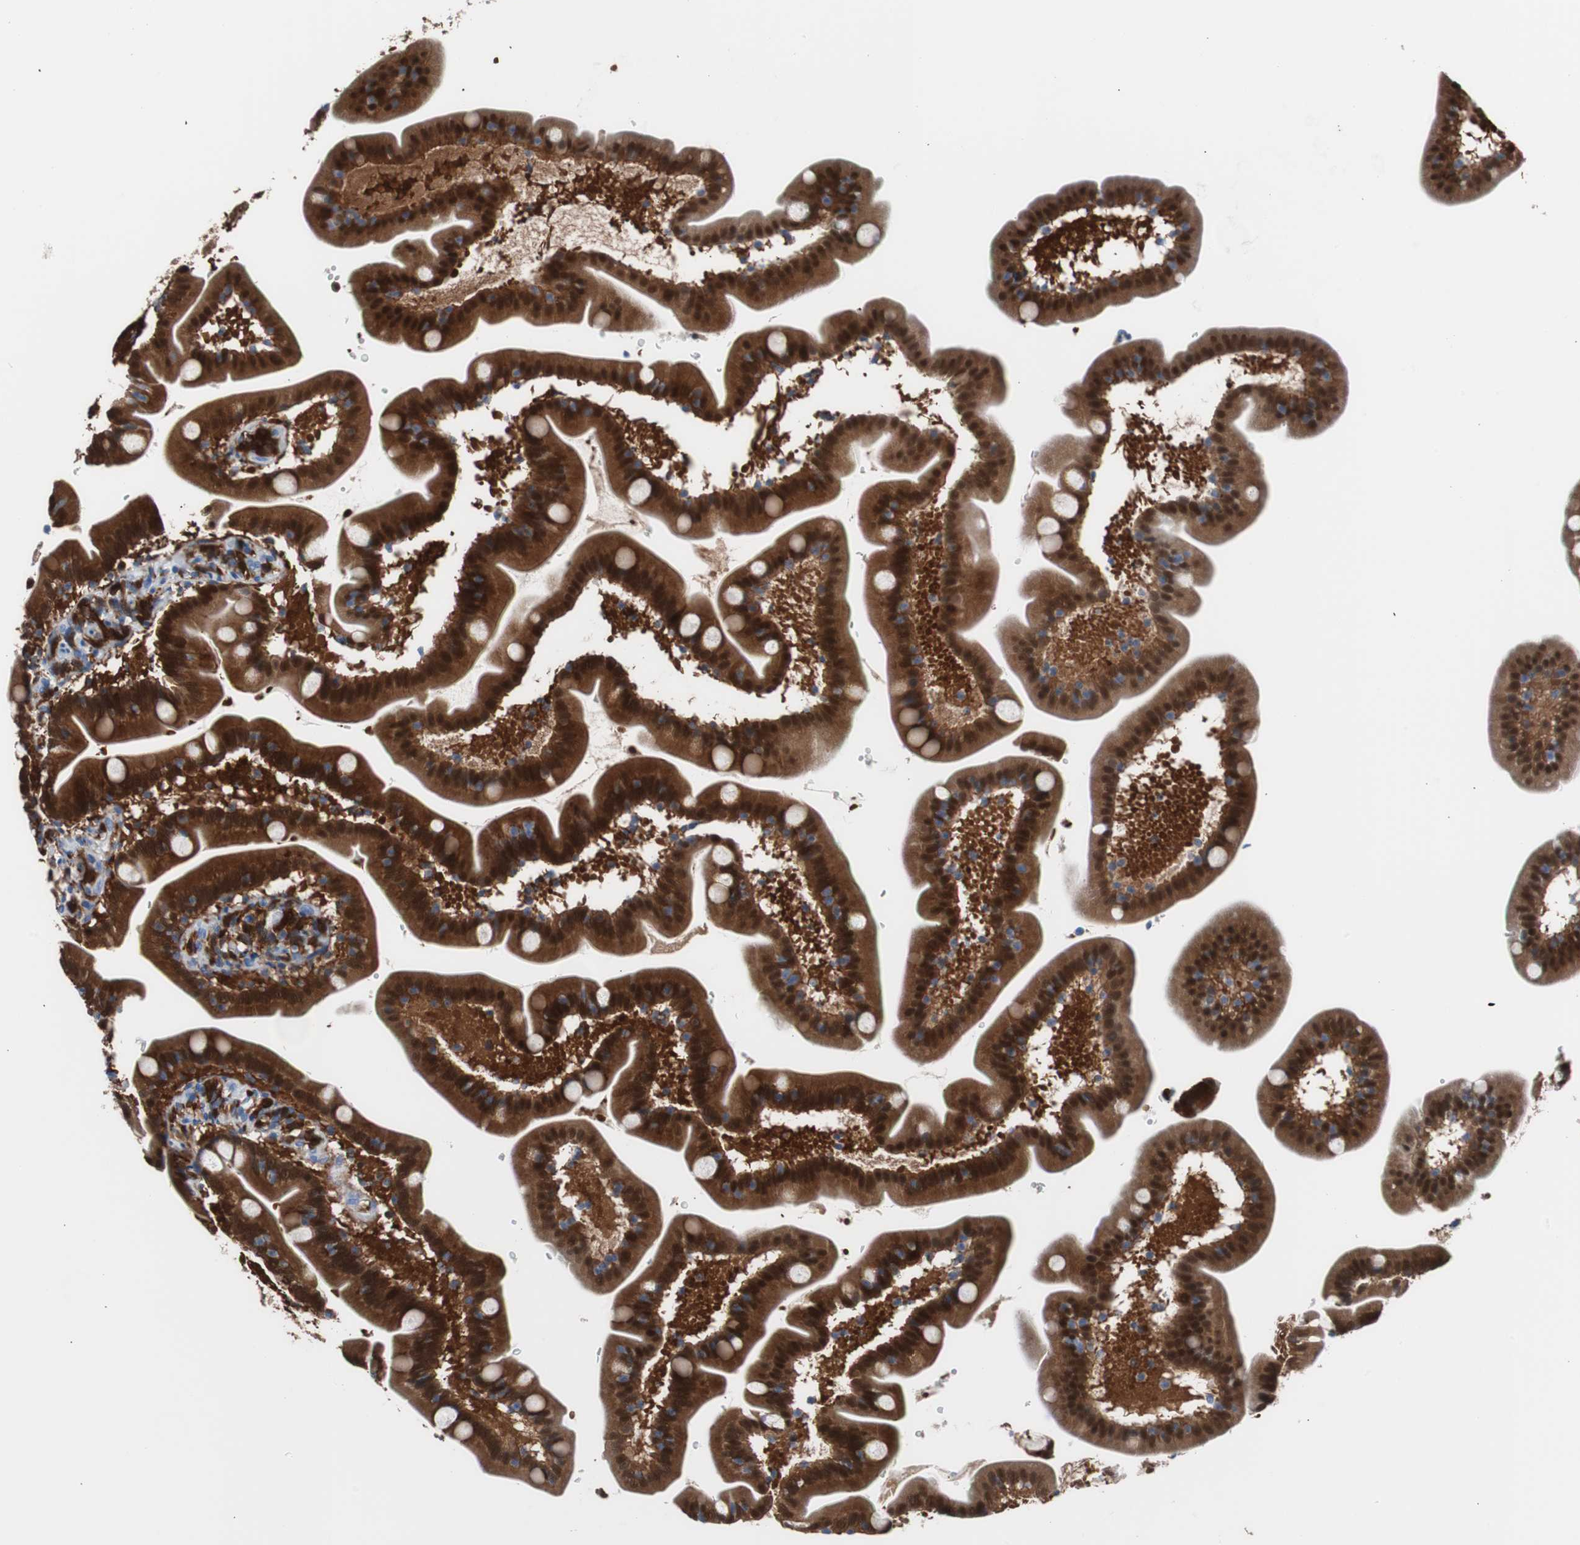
{"staining": {"intensity": "strong", "quantity": ">75%", "location": "cytoplasmic/membranous"}, "tissue": "duodenum", "cell_type": "Glandular cells", "image_type": "normal", "snomed": [{"axis": "morphology", "description": "Normal tissue, NOS"}, {"axis": "topography", "description": "Duodenum"}], "caption": "Immunohistochemical staining of benign duodenum exhibits strong cytoplasmic/membranous protein staining in about >75% of glandular cells.", "gene": "SYK", "patient": {"sex": "male", "age": 54}}